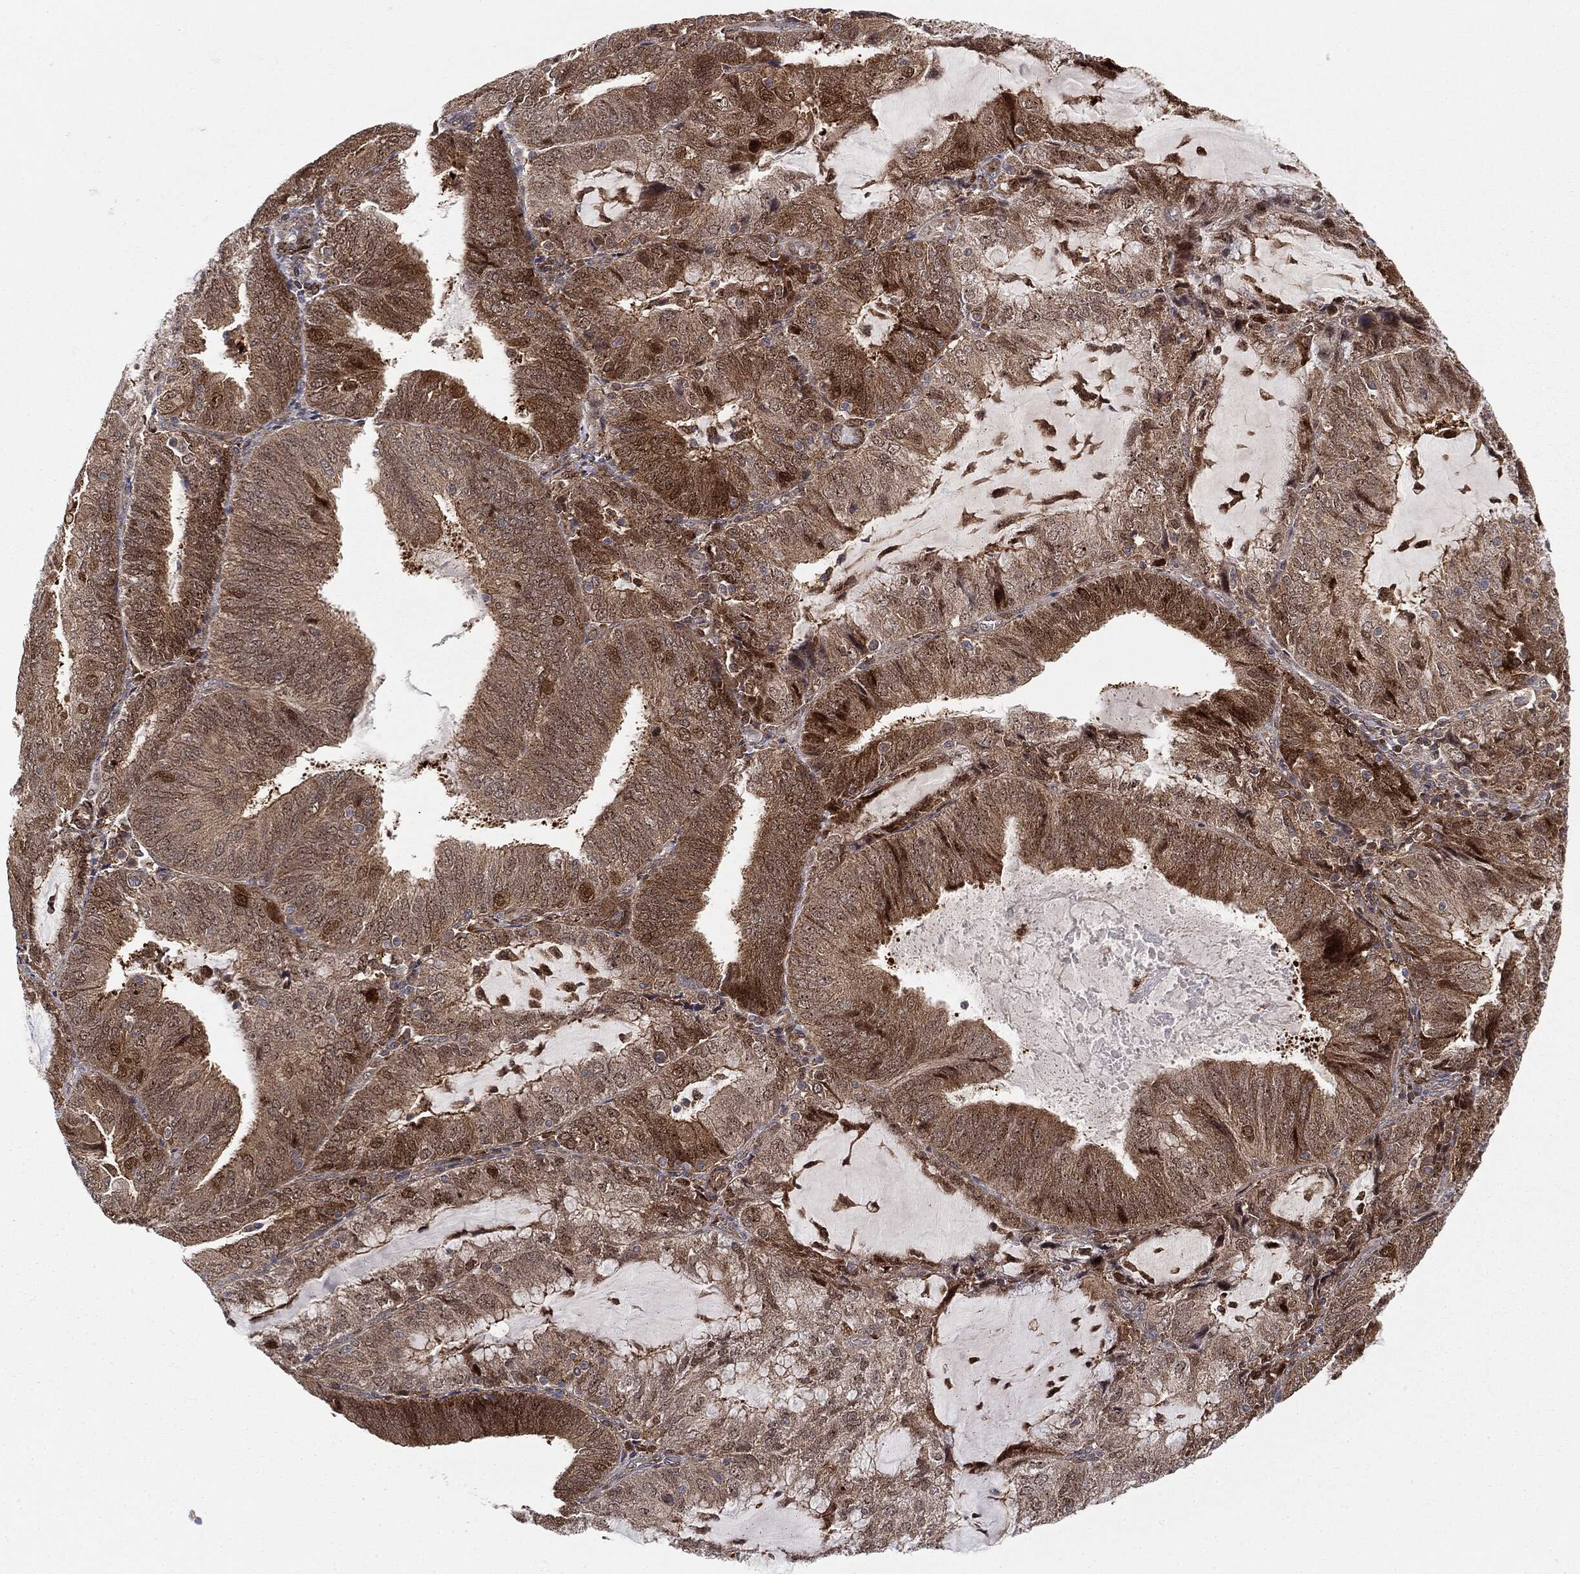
{"staining": {"intensity": "moderate", "quantity": ">75%", "location": "cytoplasmic/membranous"}, "tissue": "endometrial cancer", "cell_type": "Tumor cells", "image_type": "cancer", "snomed": [{"axis": "morphology", "description": "Adenocarcinoma, NOS"}, {"axis": "topography", "description": "Endometrium"}], "caption": "IHC photomicrograph of neoplastic tissue: human endometrial cancer stained using immunohistochemistry demonstrates medium levels of moderate protein expression localized specifically in the cytoplasmic/membranous of tumor cells, appearing as a cytoplasmic/membranous brown color.", "gene": "PTEN", "patient": {"sex": "female", "age": 81}}